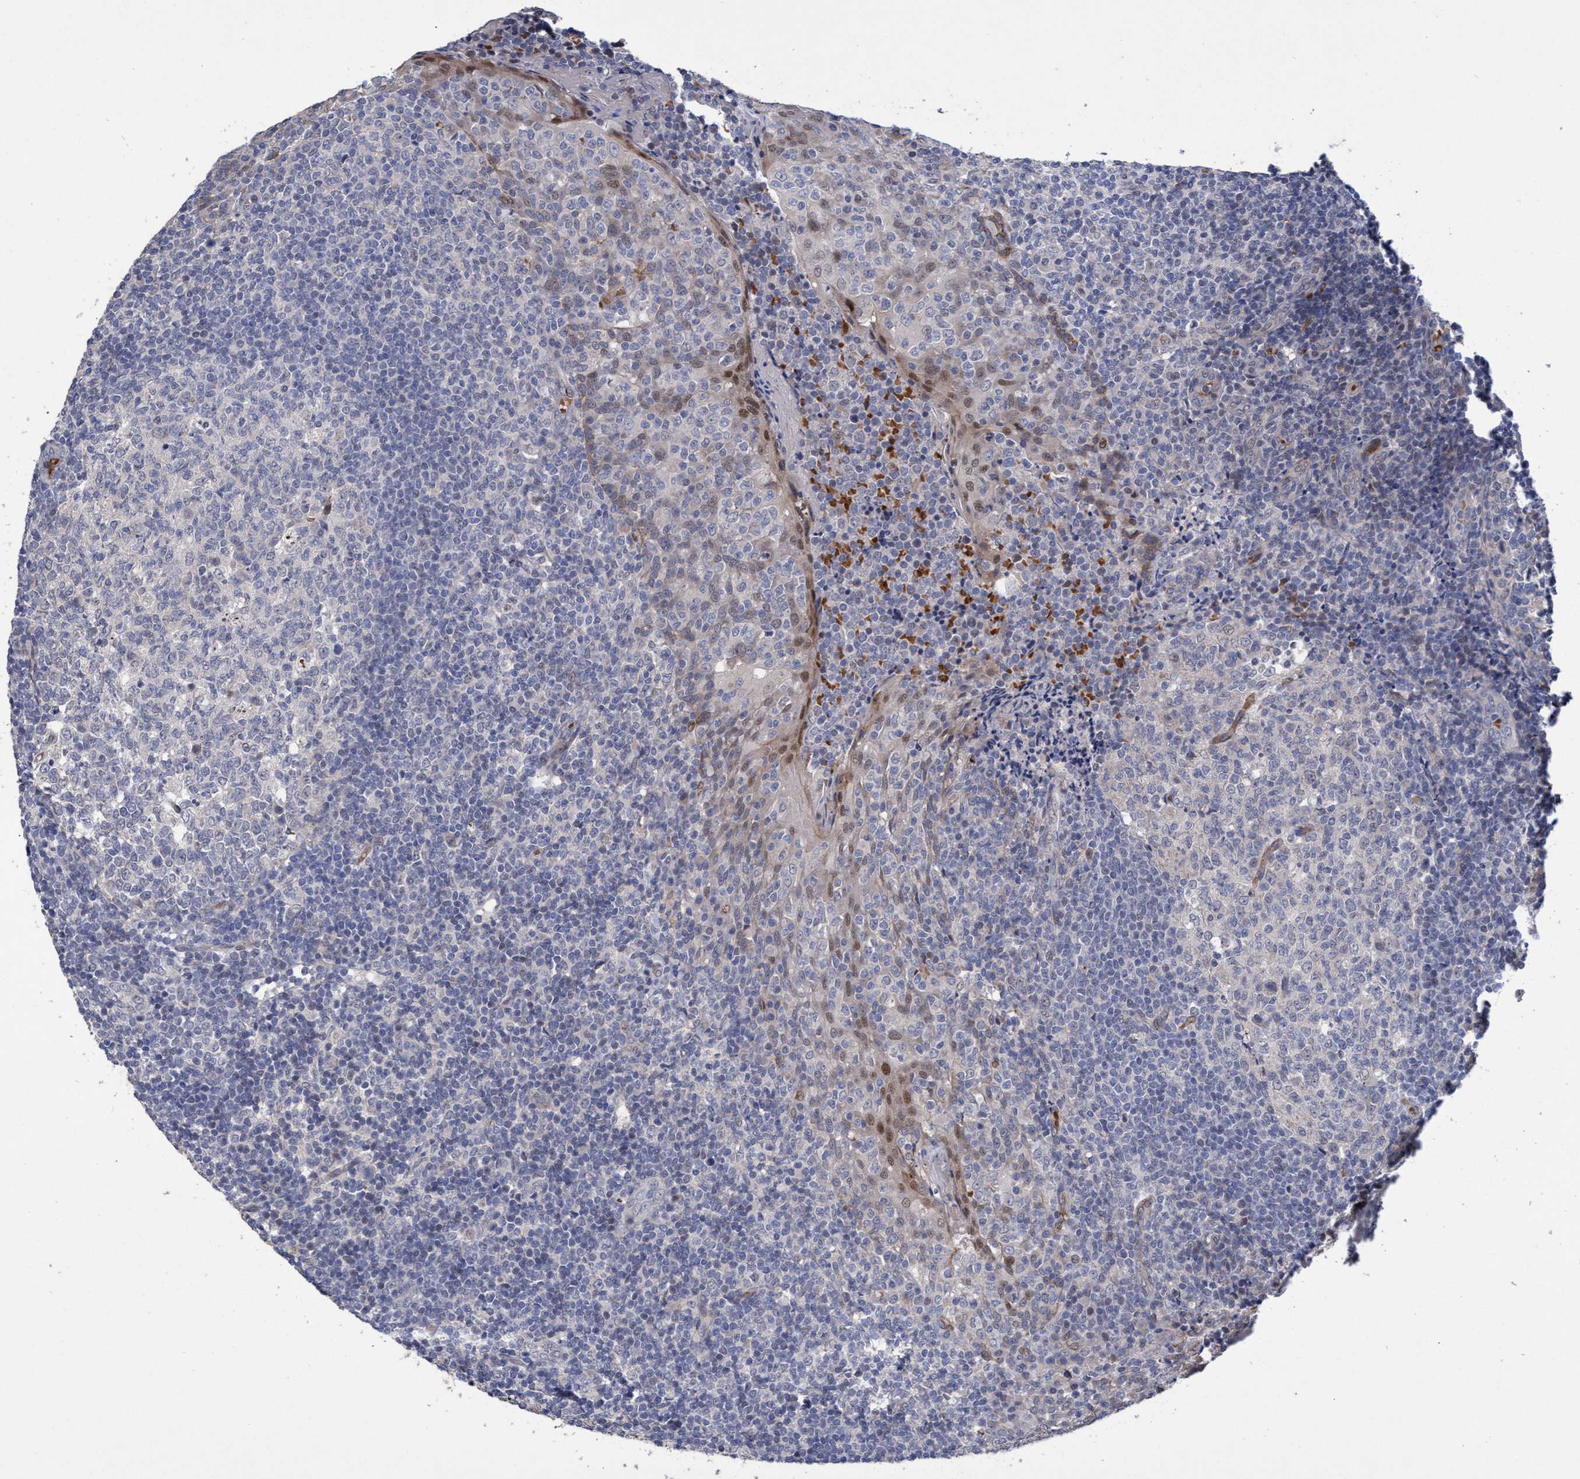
{"staining": {"intensity": "negative", "quantity": "none", "location": "none"}, "tissue": "tonsil", "cell_type": "Germinal center cells", "image_type": "normal", "snomed": [{"axis": "morphology", "description": "Normal tissue, NOS"}, {"axis": "topography", "description": "Tonsil"}], "caption": "DAB immunohistochemical staining of normal human tonsil shows no significant expression in germinal center cells.", "gene": "ZNF750", "patient": {"sex": "female", "age": 19}}